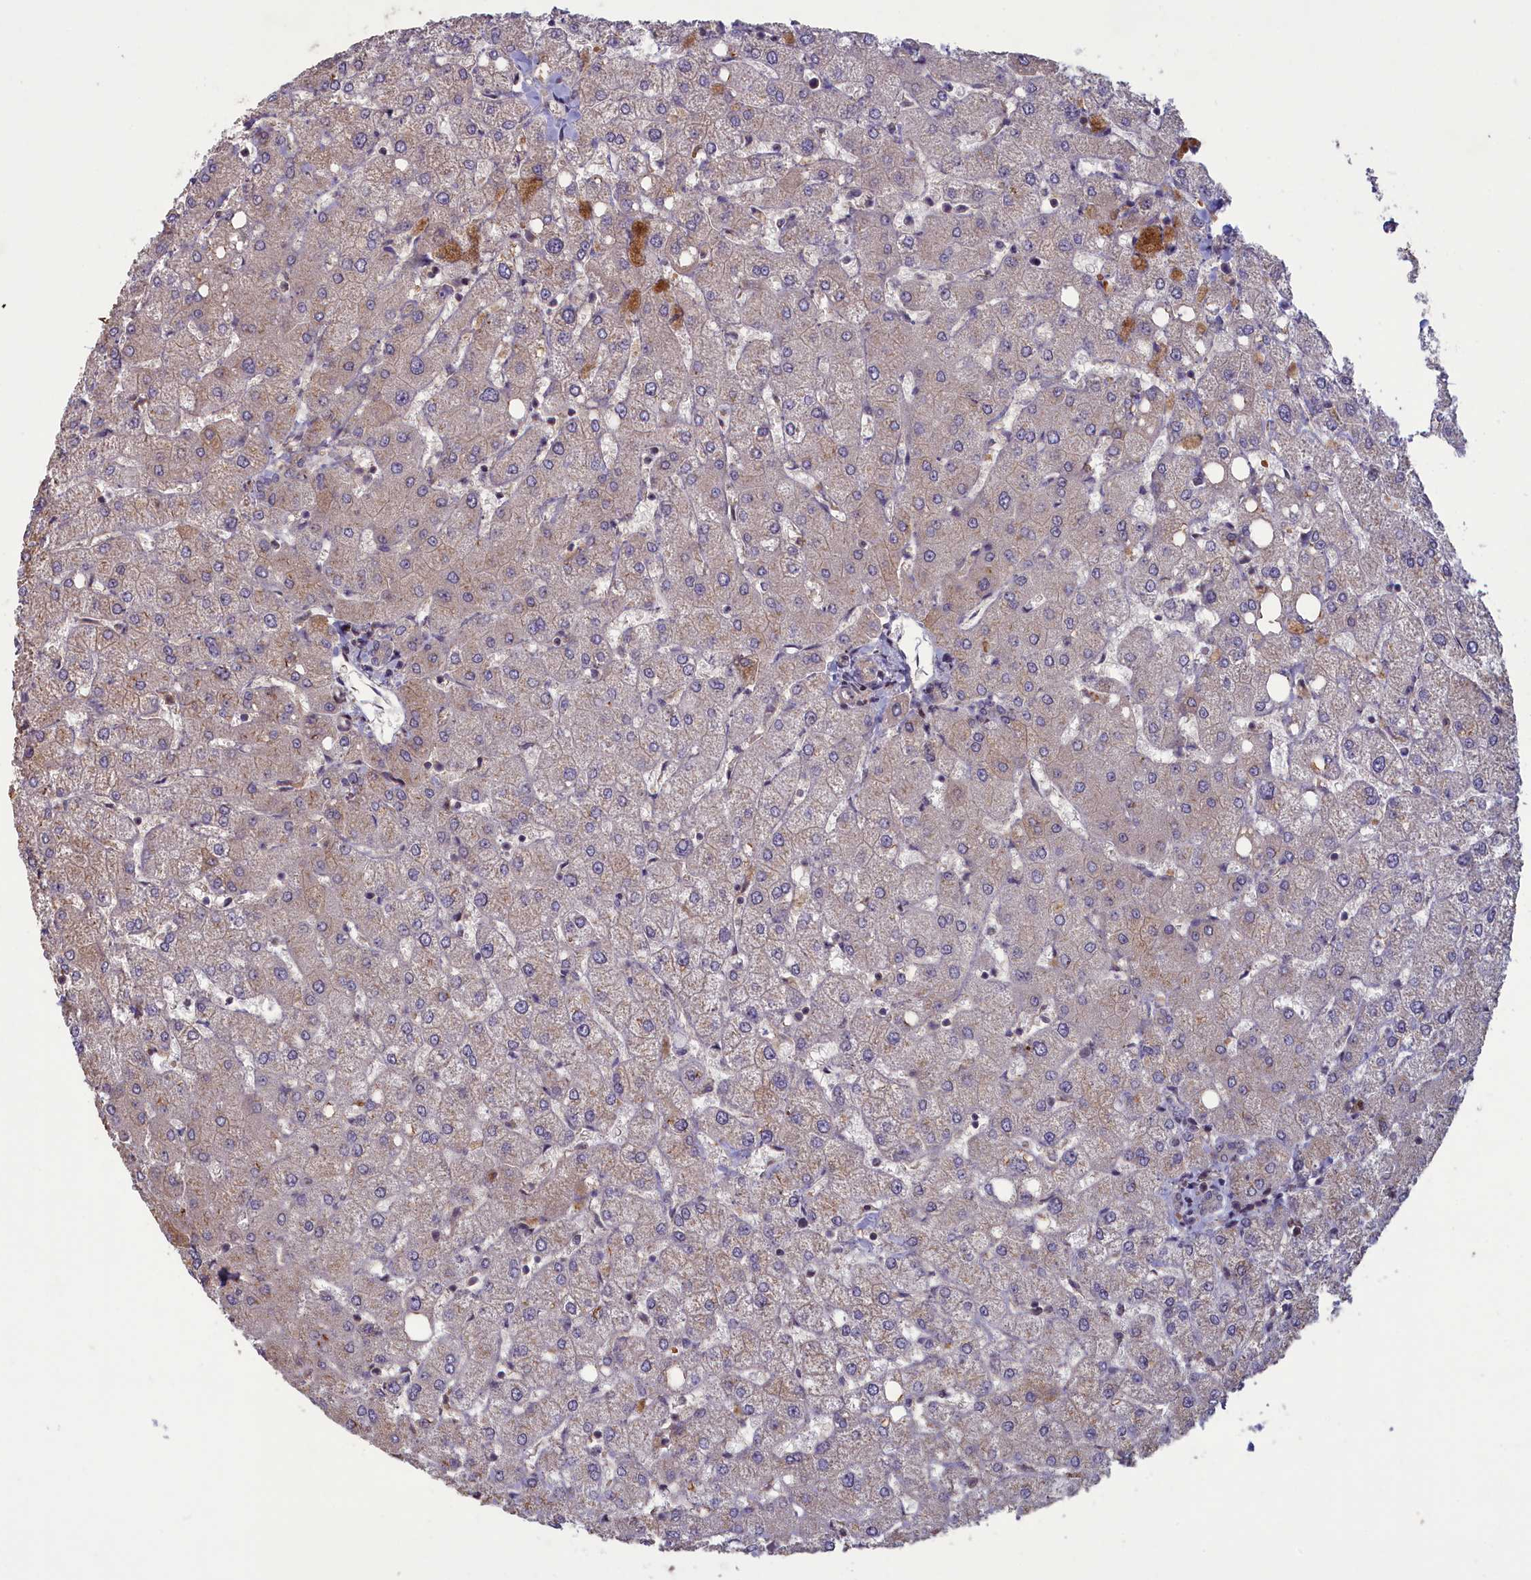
{"staining": {"intensity": "weak", "quantity": "25%-75%", "location": "cytoplasmic/membranous"}, "tissue": "liver", "cell_type": "Cholangiocytes", "image_type": "normal", "snomed": [{"axis": "morphology", "description": "Normal tissue, NOS"}, {"axis": "topography", "description": "Liver"}], "caption": "Benign liver reveals weak cytoplasmic/membranous positivity in about 25%-75% of cholangiocytes (brown staining indicates protein expression, while blue staining denotes nuclei)..", "gene": "CIAO2B", "patient": {"sex": "female", "age": 54}}